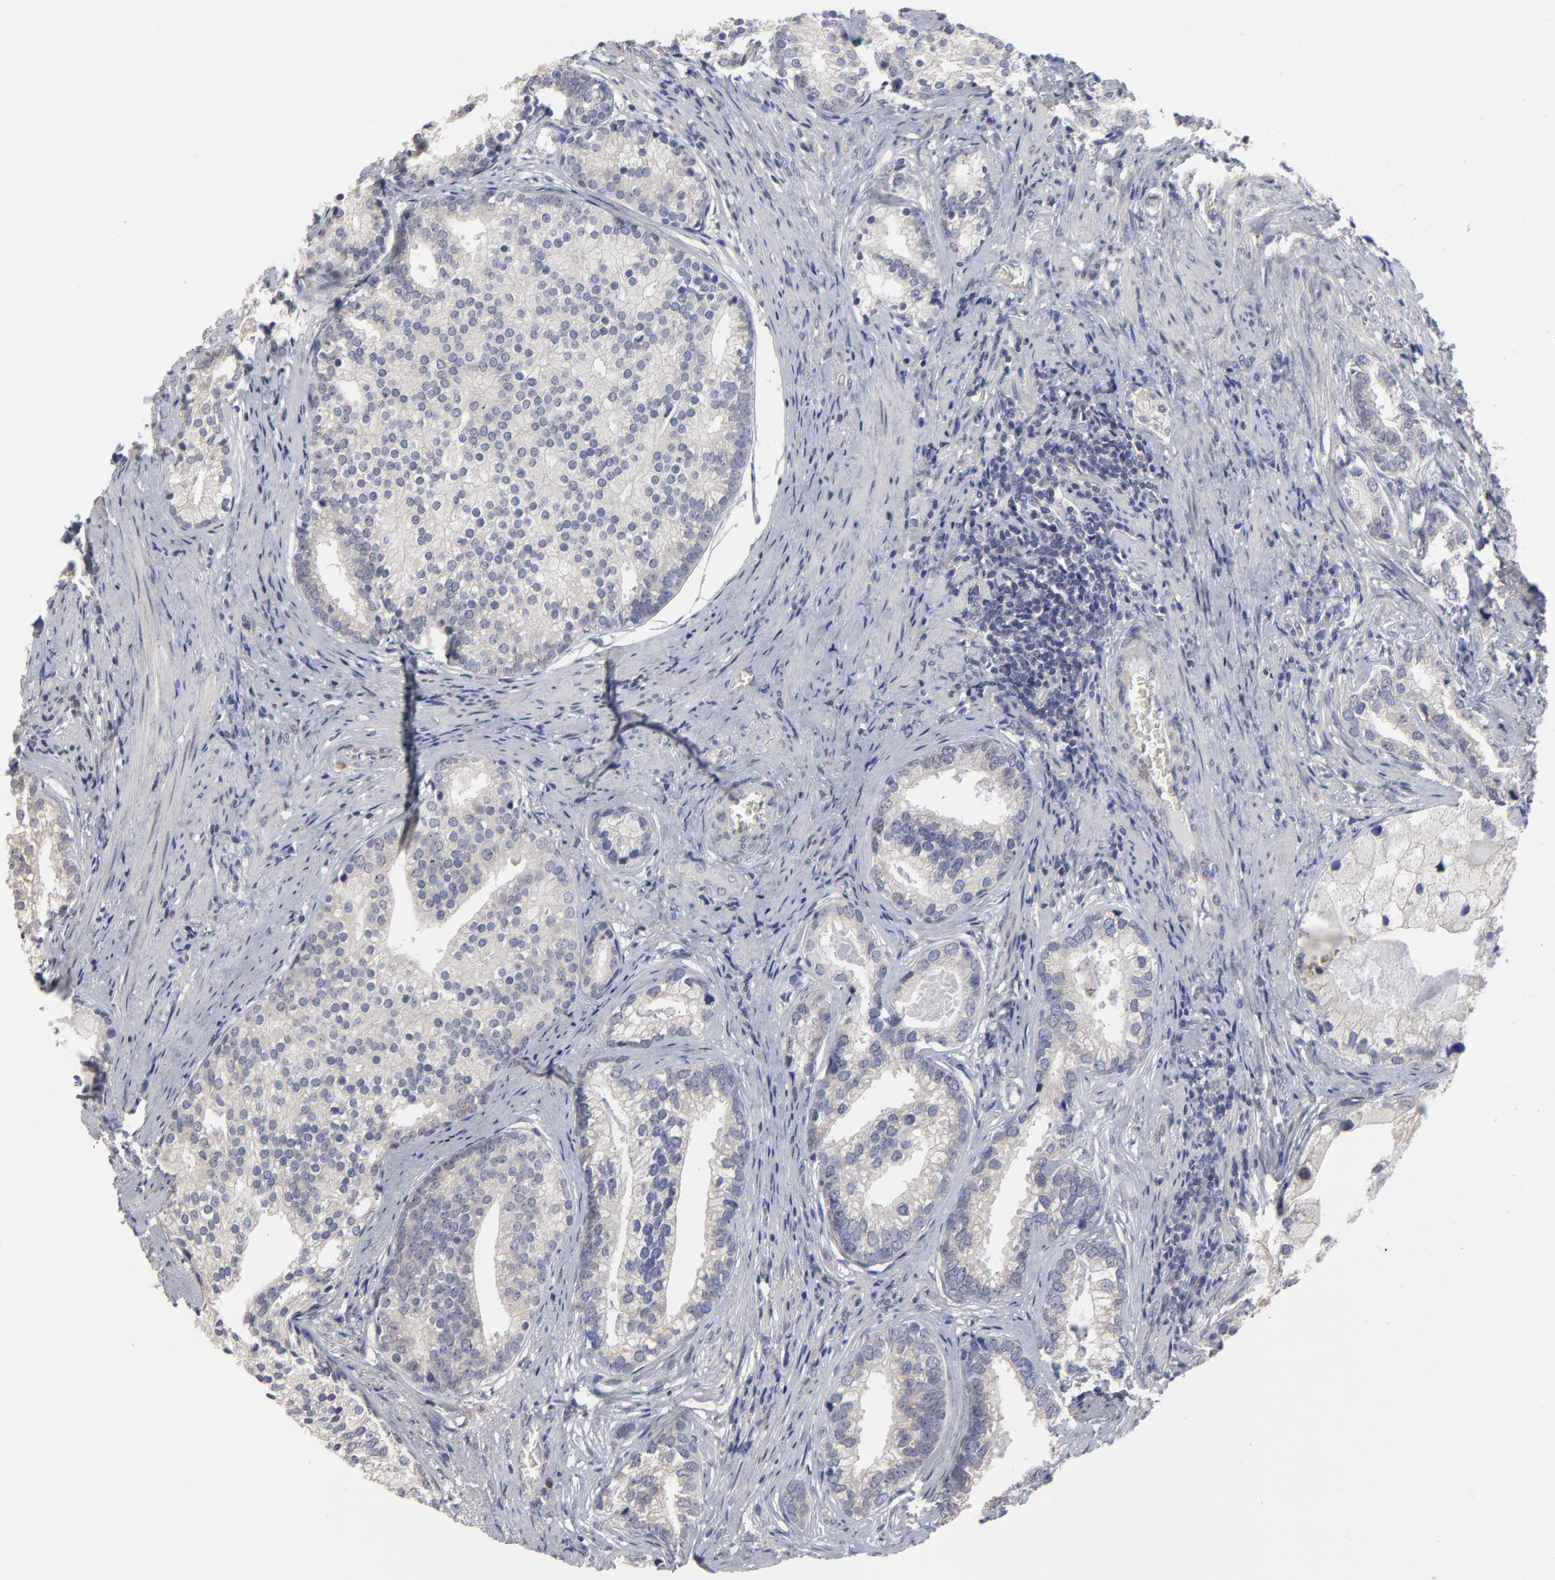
{"staining": {"intensity": "negative", "quantity": "none", "location": "none"}, "tissue": "prostate cancer", "cell_type": "Tumor cells", "image_type": "cancer", "snomed": [{"axis": "morphology", "description": "Adenocarcinoma, Low grade"}, {"axis": "topography", "description": "Prostate"}], "caption": "This is an immunohistochemistry image of human prostate cancer (adenocarcinoma (low-grade)). There is no staining in tumor cells.", "gene": "MAGEA10", "patient": {"sex": "male", "age": 71}}